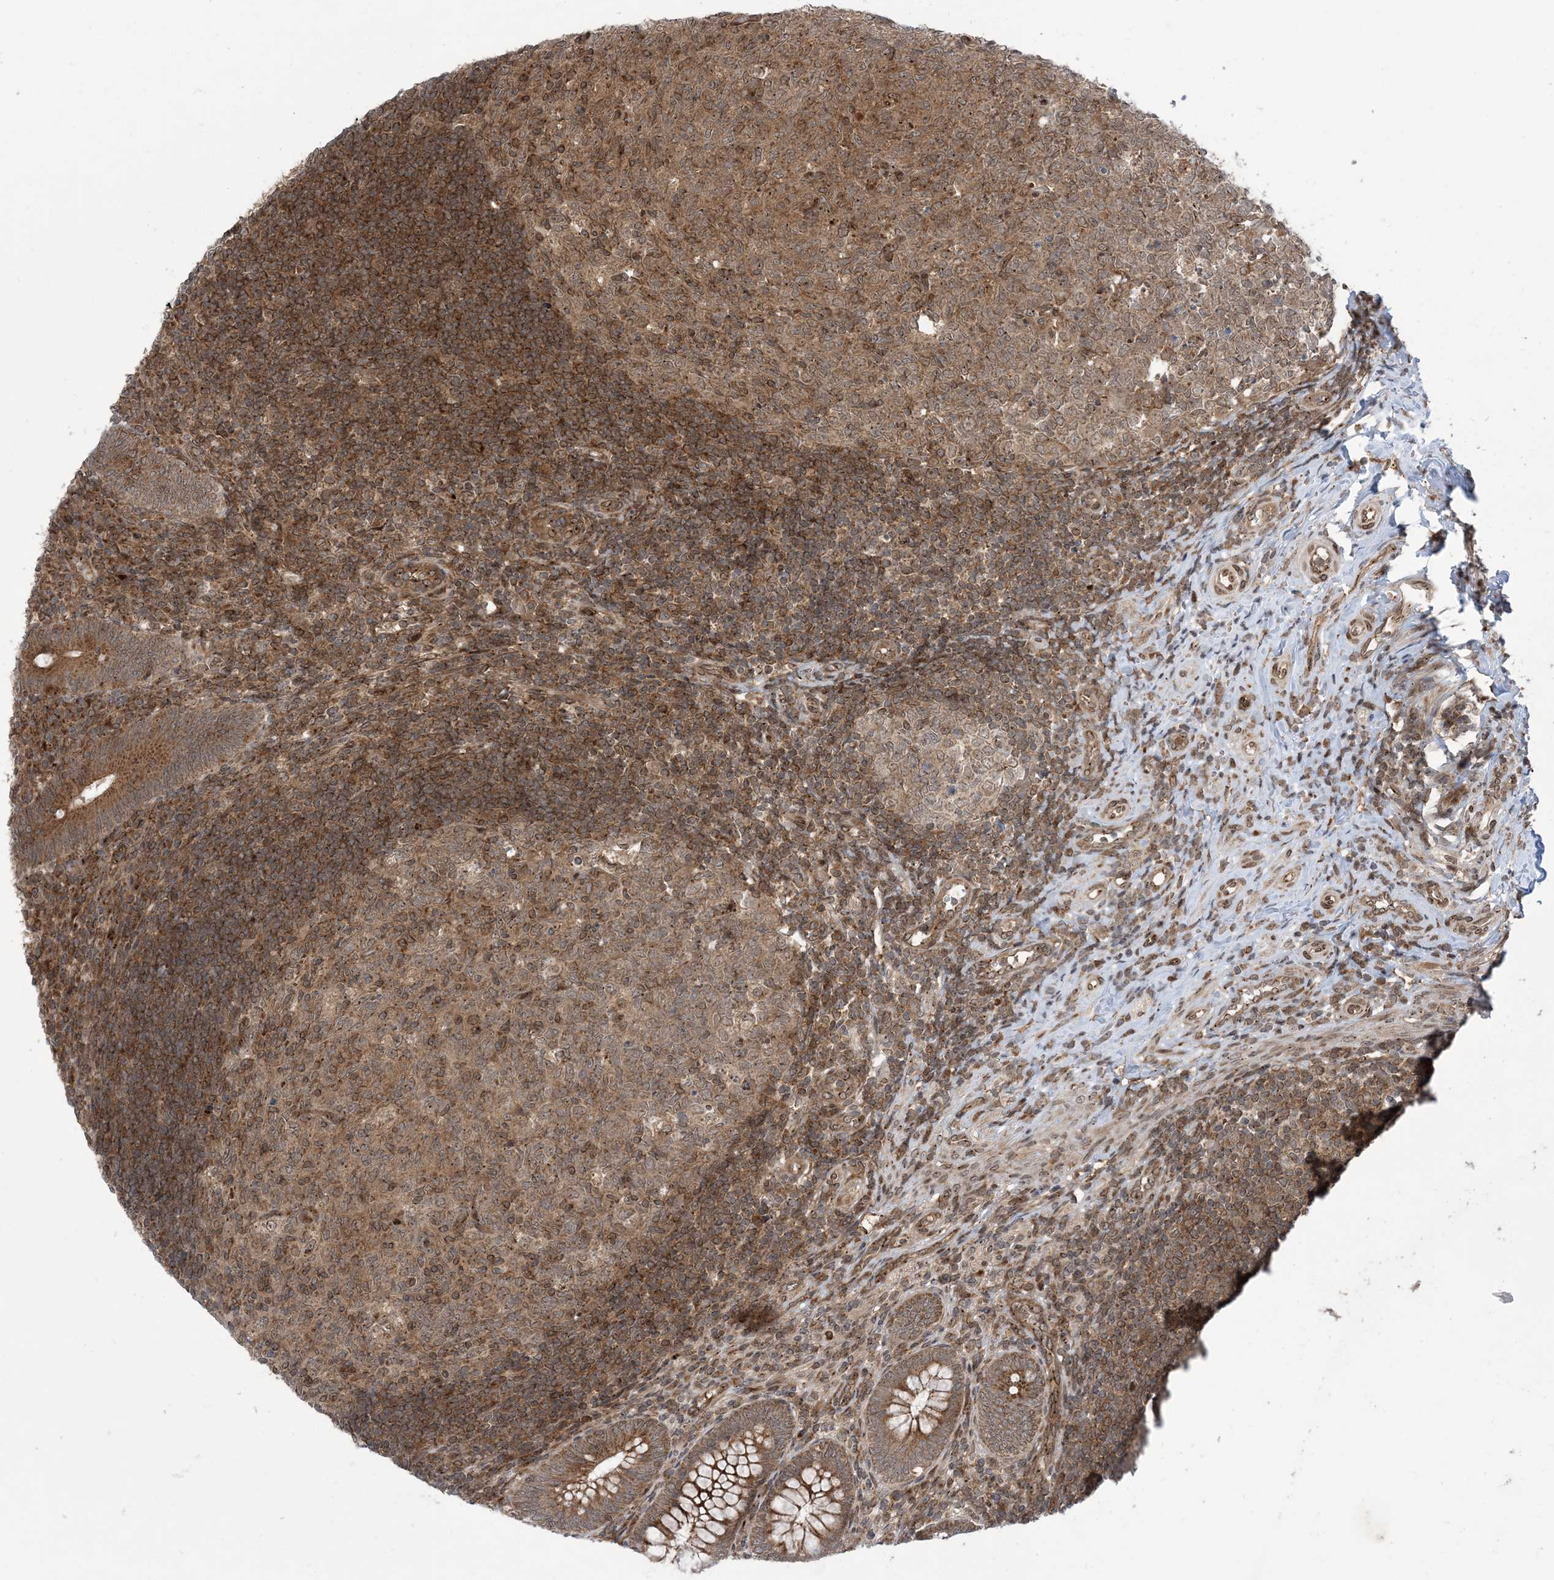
{"staining": {"intensity": "strong", "quantity": ">75%", "location": "cytoplasmic/membranous"}, "tissue": "appendix", "cell_type": "Glandular cells", "image_type": "normal", "snomed": [{"axis": "morphology", "description": "Normal tissue, NOS"}, {"axis": "topography", "description": "Appendix"}], "caption": "The image demonstrates immunohistochemical staining of unremarkable appendix. There is strong cytoplasmic/membranous positivity is seen in about >75% of glandular cells.", "gene": "CASP4", "patient": {"sex": "male", "age": 14}}